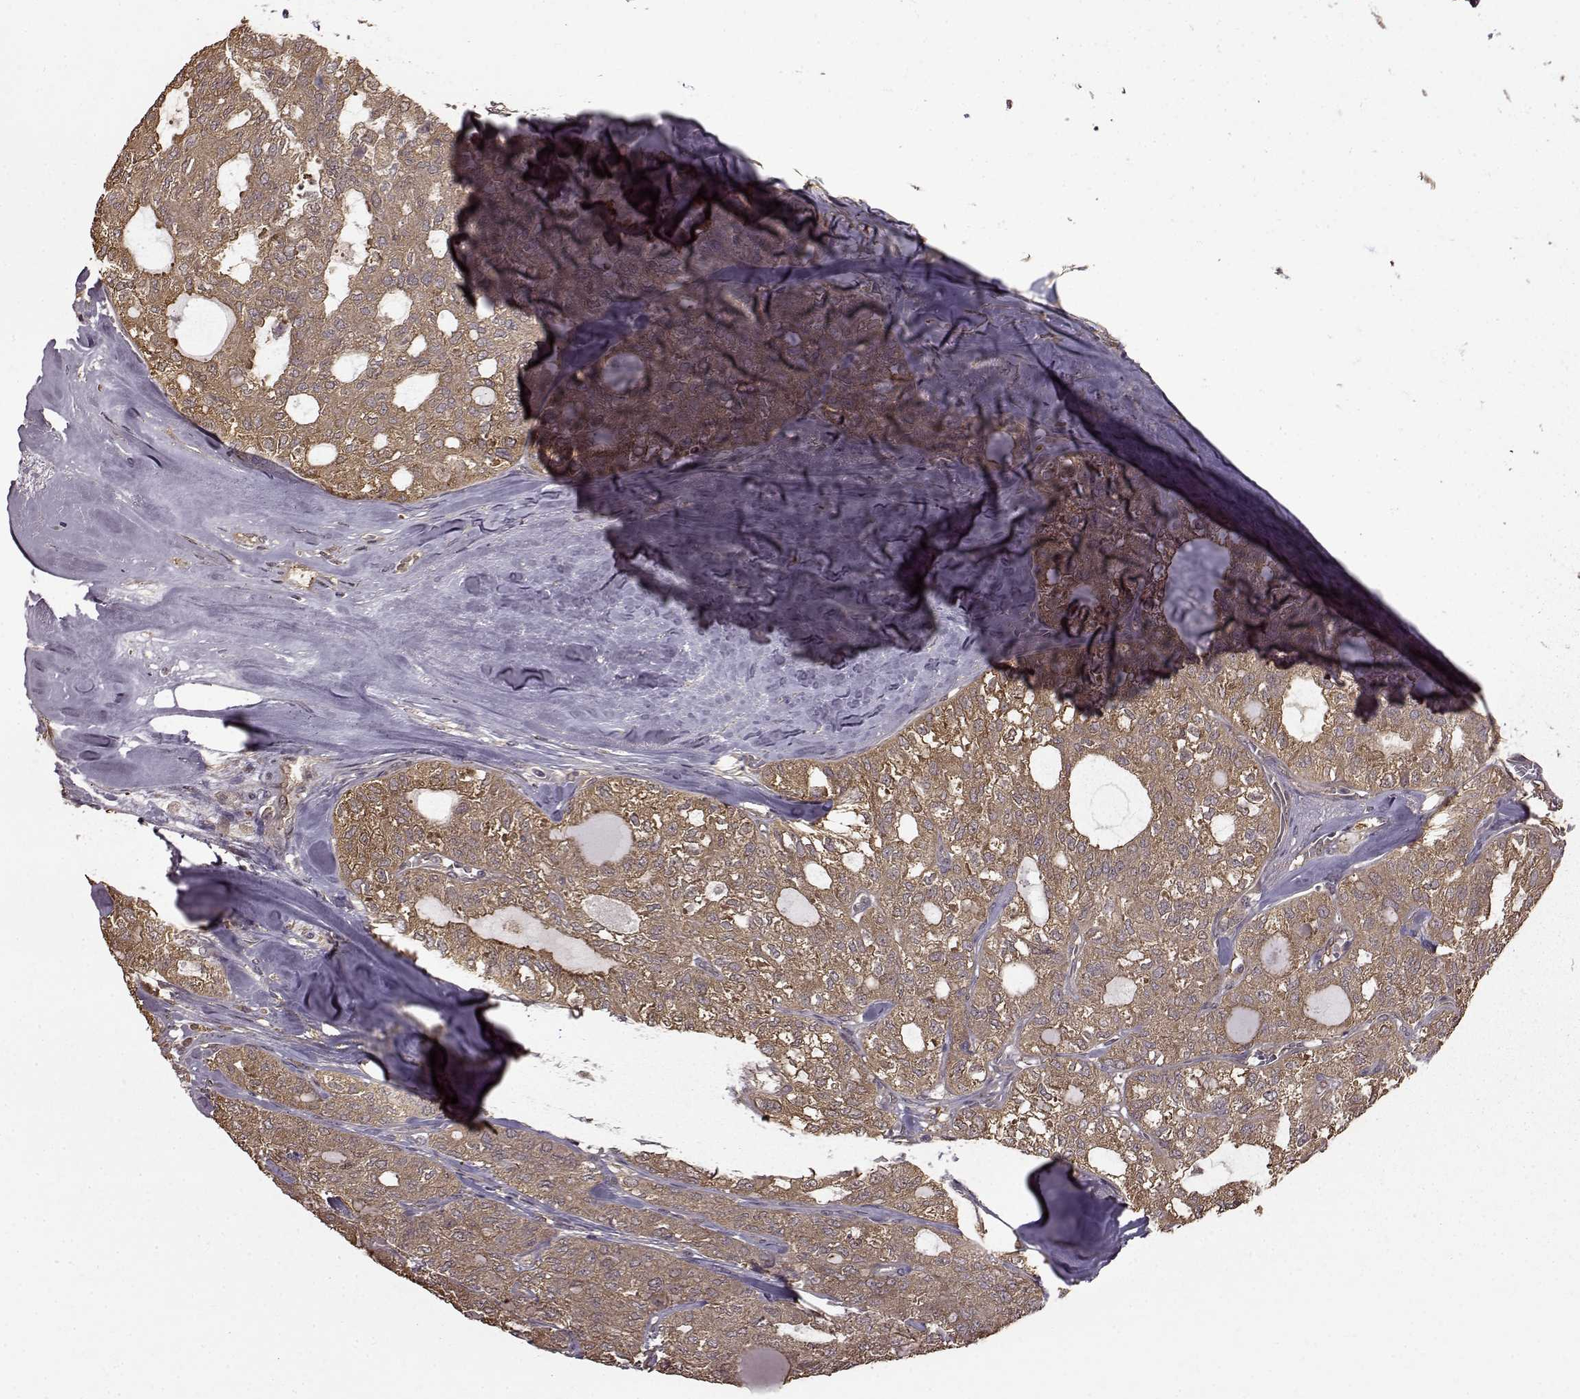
{"staining": {"intensity": "moderate", "quantity": ">75%", "location": "cytoplasmic/membranous"}, "tissue": "thyroid cancer", "cell_type": "Tumor cells", "image_type": "cancer", "snomed": [{"axis": "morphology", "description": "Follicular adenoma carcinoma, NOS"}, {"axis": "topography", "description": "Thyroid gland"}], "caption": "There is medium levels of moderate cytoplasmic/membranous positivity in tumor cells of thyroid cancer, as demonstrated by immunohistochemical staining (brown color).", "gene": "NME1-NME2", "patient": {"sex": "male", "age": 75}}